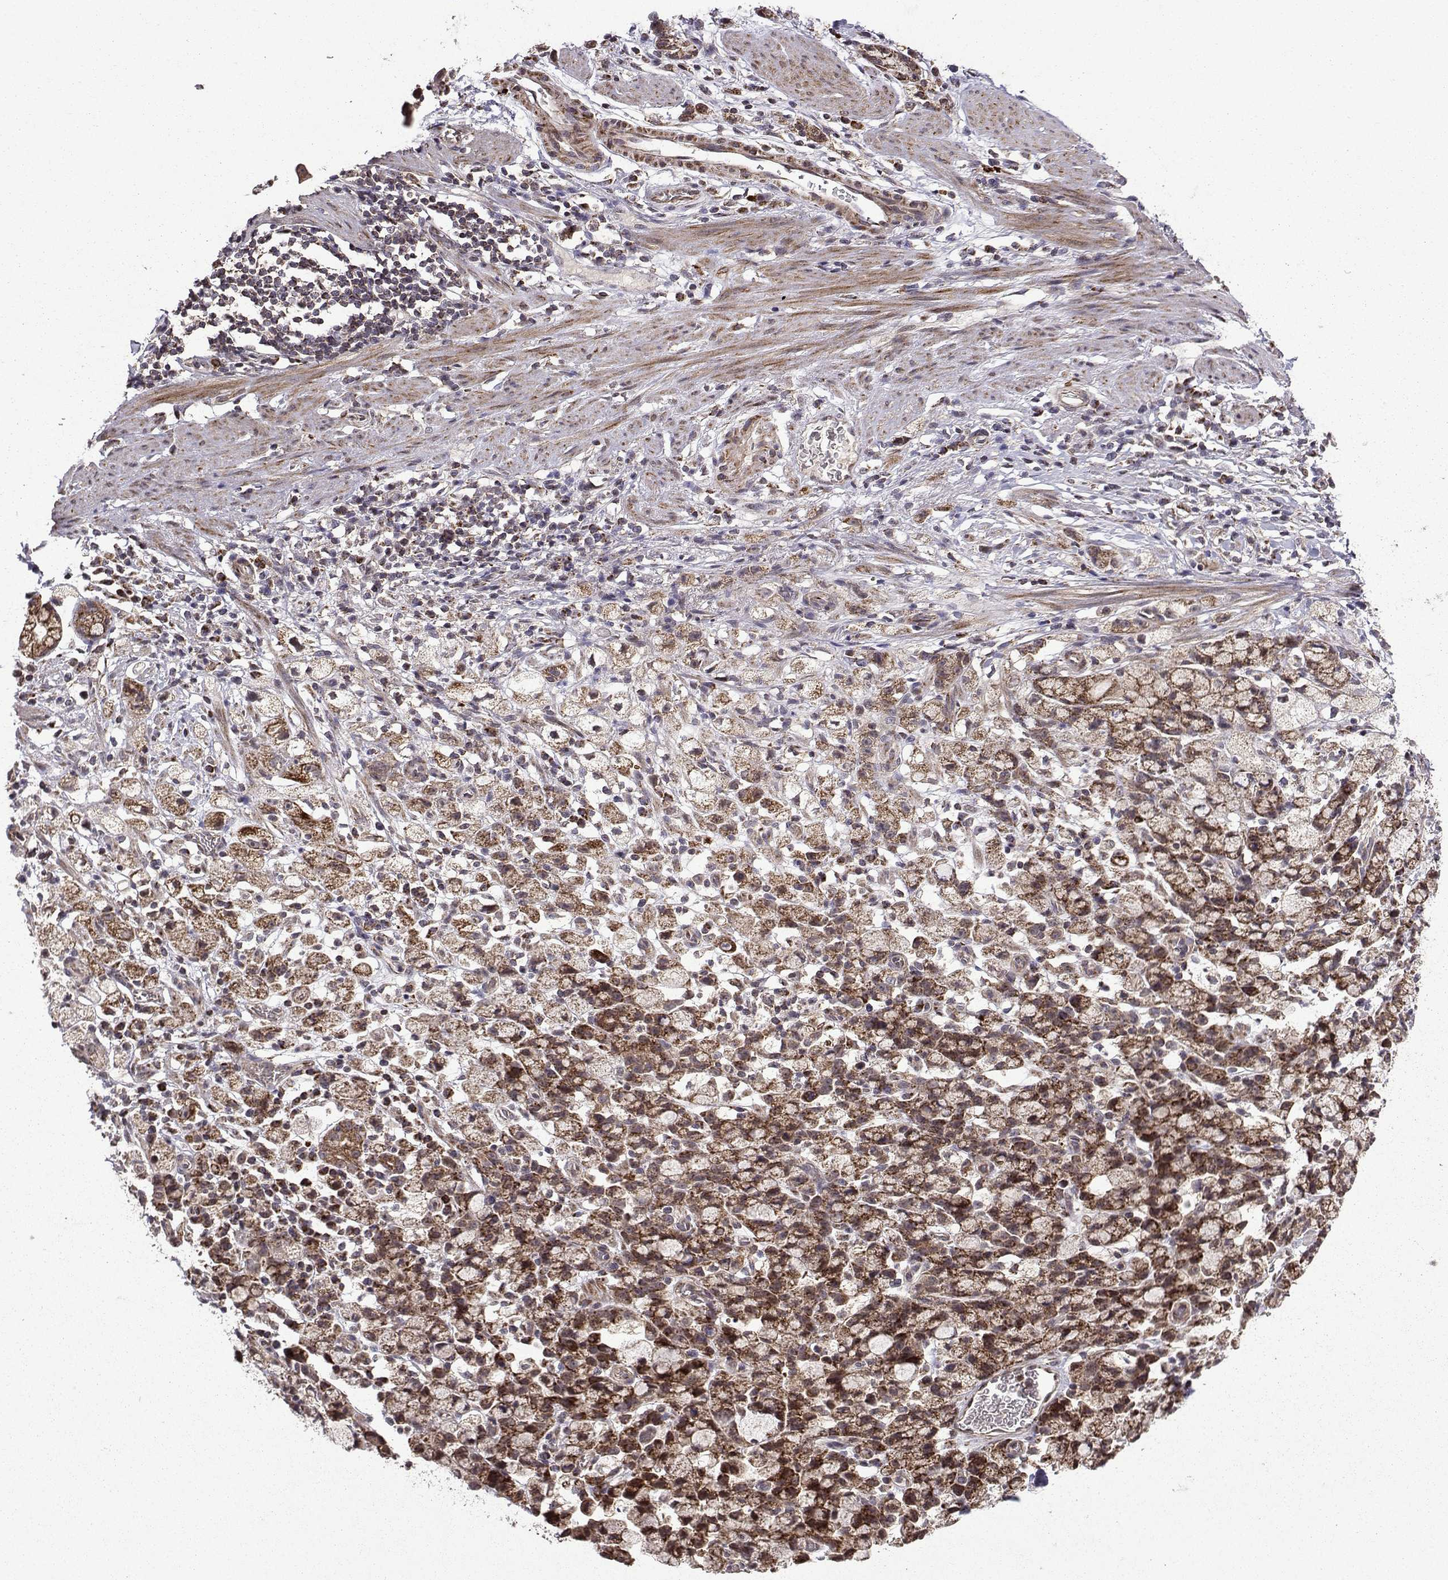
{"staining": {"intensity": "moderate", "quantity": "25%-75%", "location": "cytoplasmic/membranous"}, "tissue": "stomach cancer", "cell_type": "Tumor cells", "image_type": "cancer", "snomed": [{"axis": "morphology", "description": "Adenocarcinoma, NOS"}, {"axis": "topography", "description": "Stomach"}], "caption": "The immunohistochemical stain shows moderate cytoplasmic/membranous staining in tumor cells of stomach adenocarcinoma tissue. (IHC, brightfield microscopy, high magnification).", "gene": "TAB2", "patient": {"sex": "male", "age": 58}}